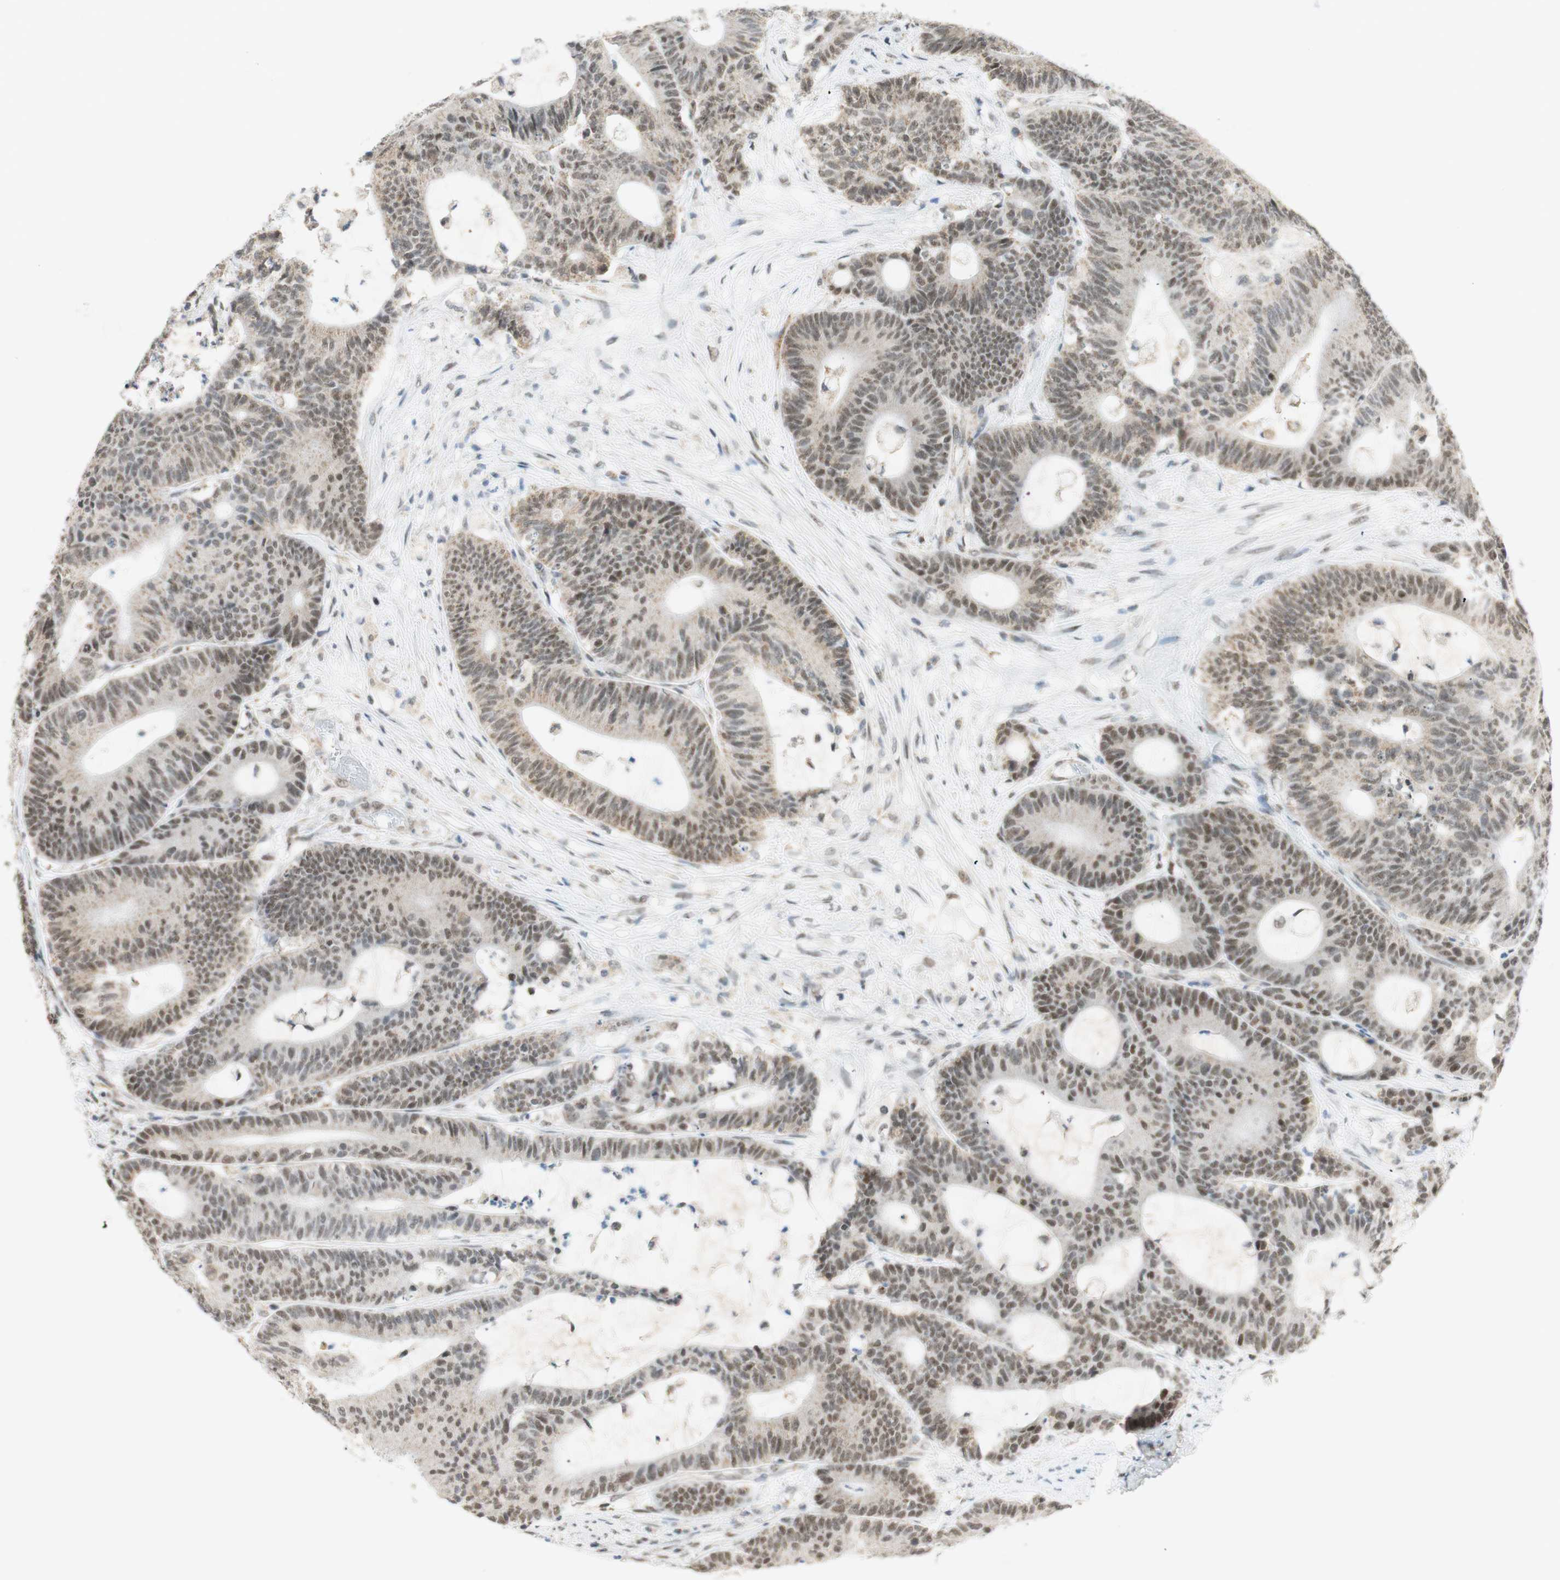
{"staining": {"intensity": "moderate", "quantity": ">75%", "location": "nuclear"}, "tissue": "colorectal cancer", "cell_type": "Tumor cells", "image_type": "cancer", "snomed": [{"axis": "morphology", "description": "Adenocarcinoma, NOS"}, {"axis": "topography", "description": "Colon"}], "caption": "Immunohistochemical staining of colorectal cancer exhibits moderate nuclear protein staining in approximately >75% of tumor cells.", "gene": "ZNF782", "patient": {"sex": "female", "age": 84}}